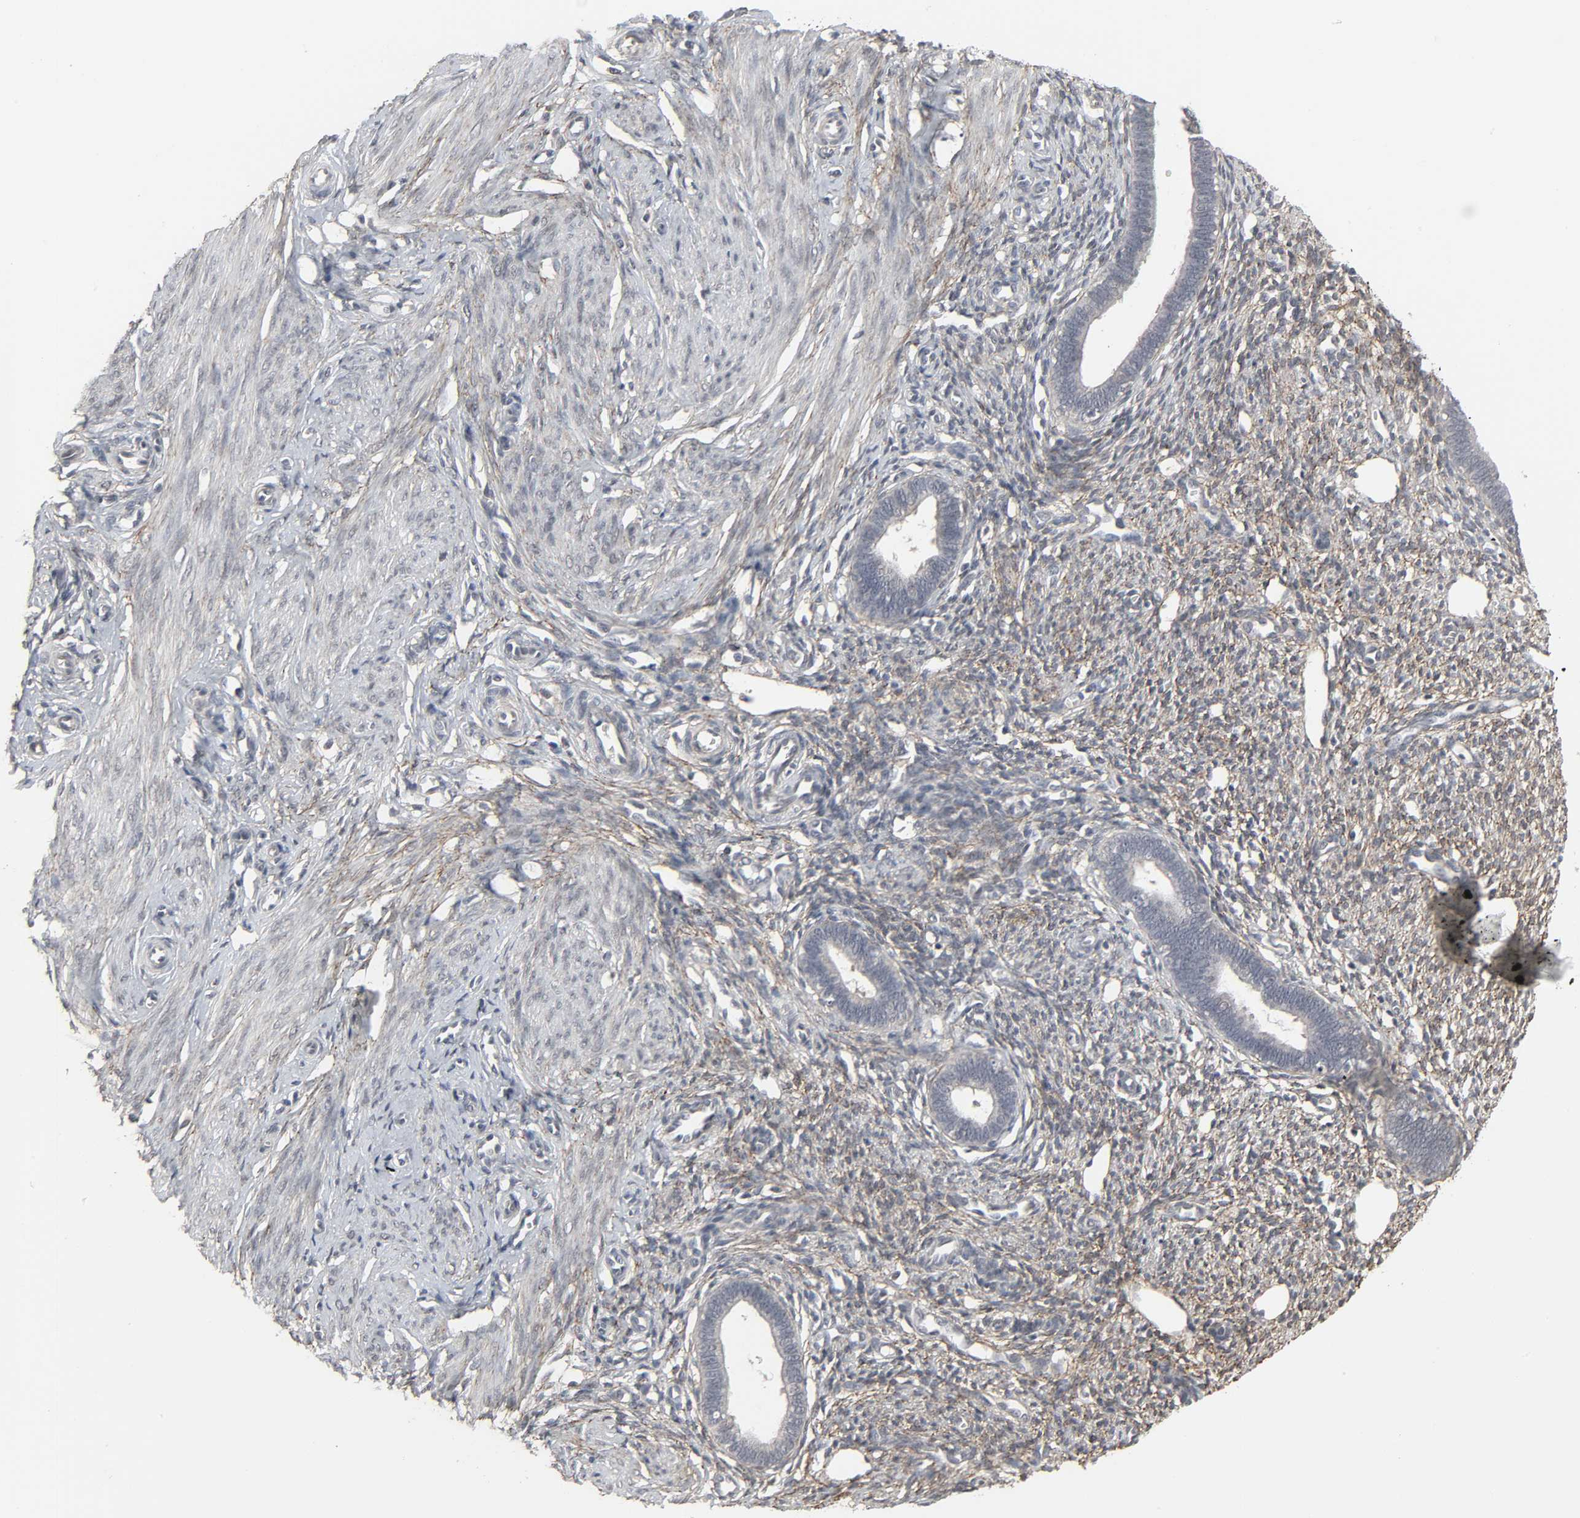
{"staining": {"intensity": "negative", "quantity": "none", "location": "none"}, "tissue": "endometrium", "cell_type": "Cells in endometrial stroma", "image_type": "normal", "snomed": [{"axis": "morphology", "description": "Normal tissue, NOS"}, {"axis": "topography", "description": "Endometrium"}], "caption": "Immunohistochemistry of benign endometrium reveals no expression in cells in endometrial stroma. (Brightfield microscopy of DAB (3,3'-diaminobenzidine) IHC at high magnification).", "gene": "ZNF222", "patient": {"sex": "female", "age": 27}}